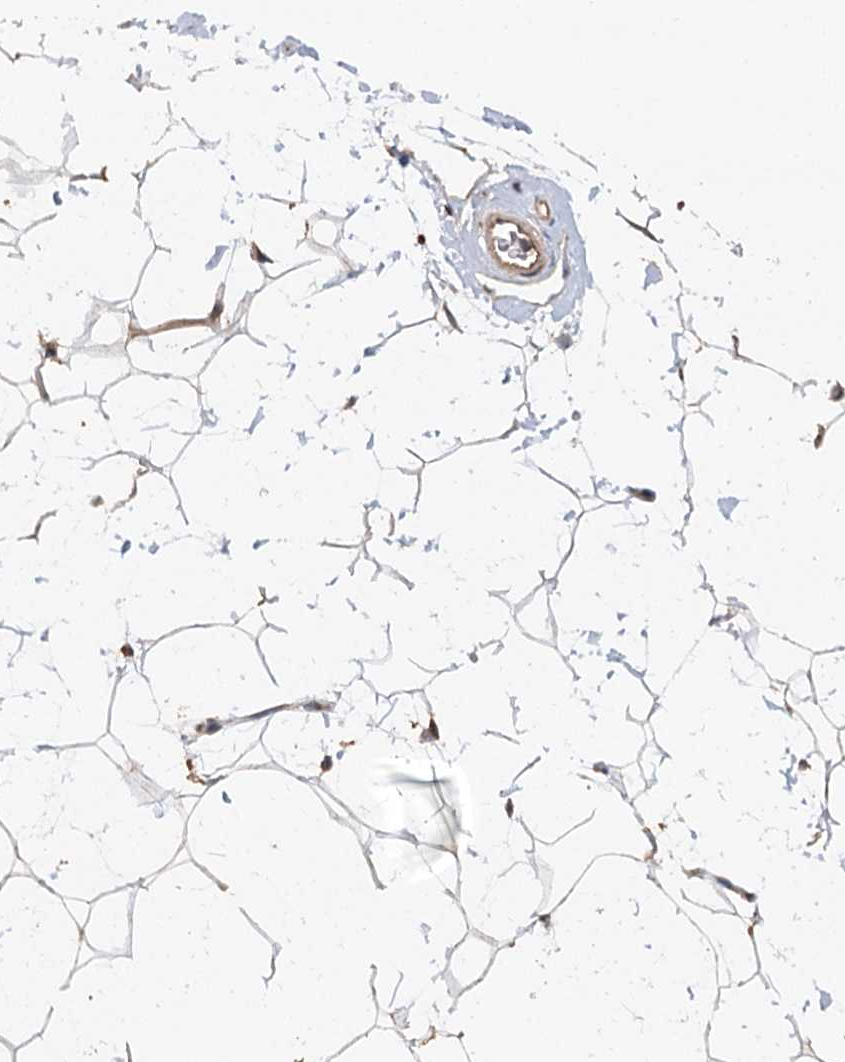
{"staining": {"intensity": "strong", "quantity": ">75%", "location": "cytoplasmic/membranous"}, "tissue": "adipose tissue", "cell_type": "Adipocytes", "image_type": "normal", "snomed": [{"axis": "morphology", "description": "Normal tissue, NOS"}, {"axis": "topography", "description": "Breast"}], "caption": "Protein expression analysis of benign adipose tissue displays strong cytoplasmic/membranous staining in about >75% of adipocytes. The staining was performed using DAB (3,3'-diaminobenzidine), with brown indicating positive protein expression. Nuclei are stained blue with hematoxylin.", "gene": "RNF111", "patient": {"sex": "female", "age": 26}}